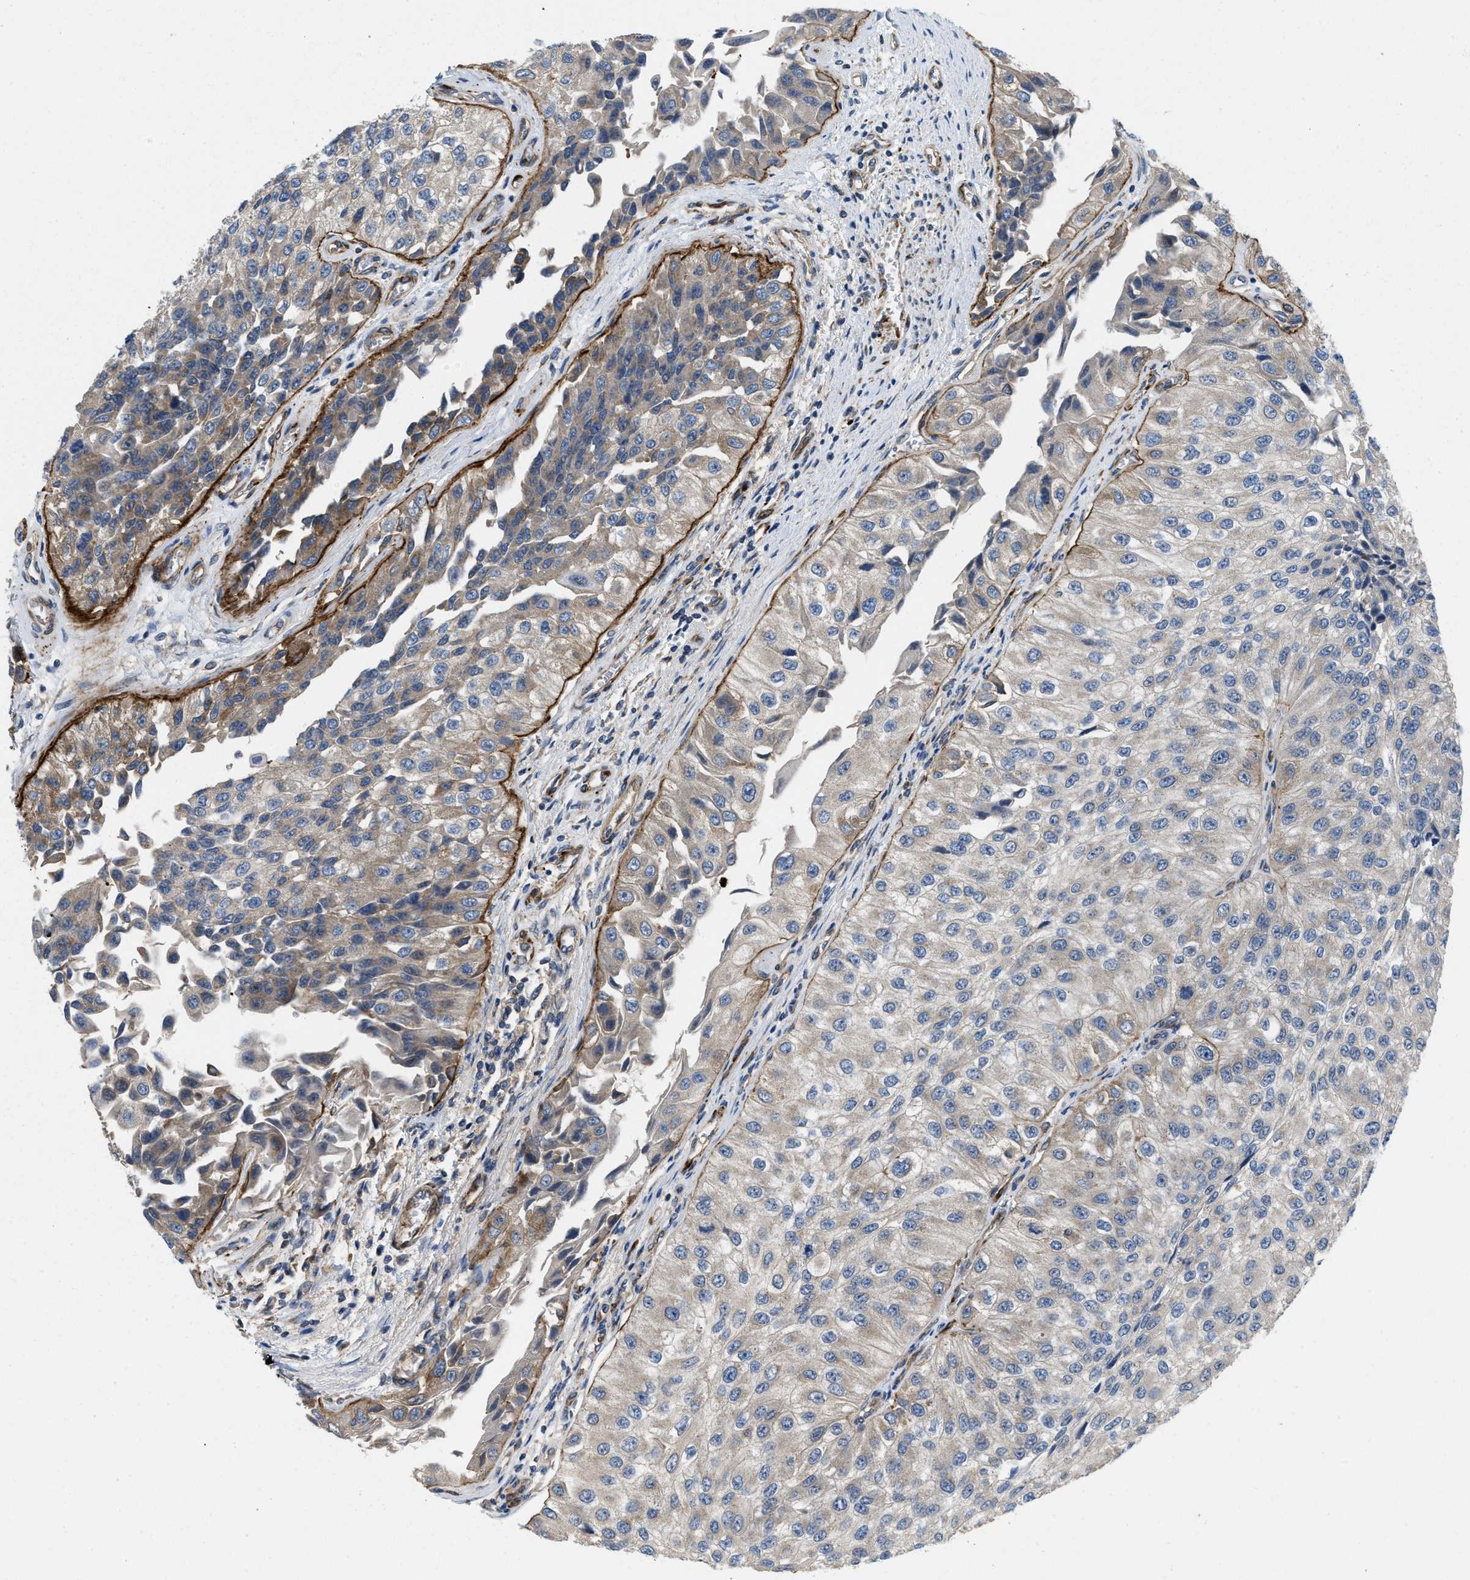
{"staining": {"intensity": "weak", "quantity": "<25%", "location": "cytoplasmic/membranous"}, "tissue": "urothelial cancer", "cell_type": "Tumor cells", "image_type": "cancer", "snomed": [{"axis": "morphology", "description": "Urothelial carcinoma, High grade"}, {"axis": "topography", "description": "Kidney"}, {"axis": "topography", "description": "Urinary bladder"}], "caption": "Immunohistochemical staining of high-grade urothelial carcinoma reveals no significant staining in tumor cells.", "gene": "ZNF599", "patient": {"sex": "male", "age": 77}}